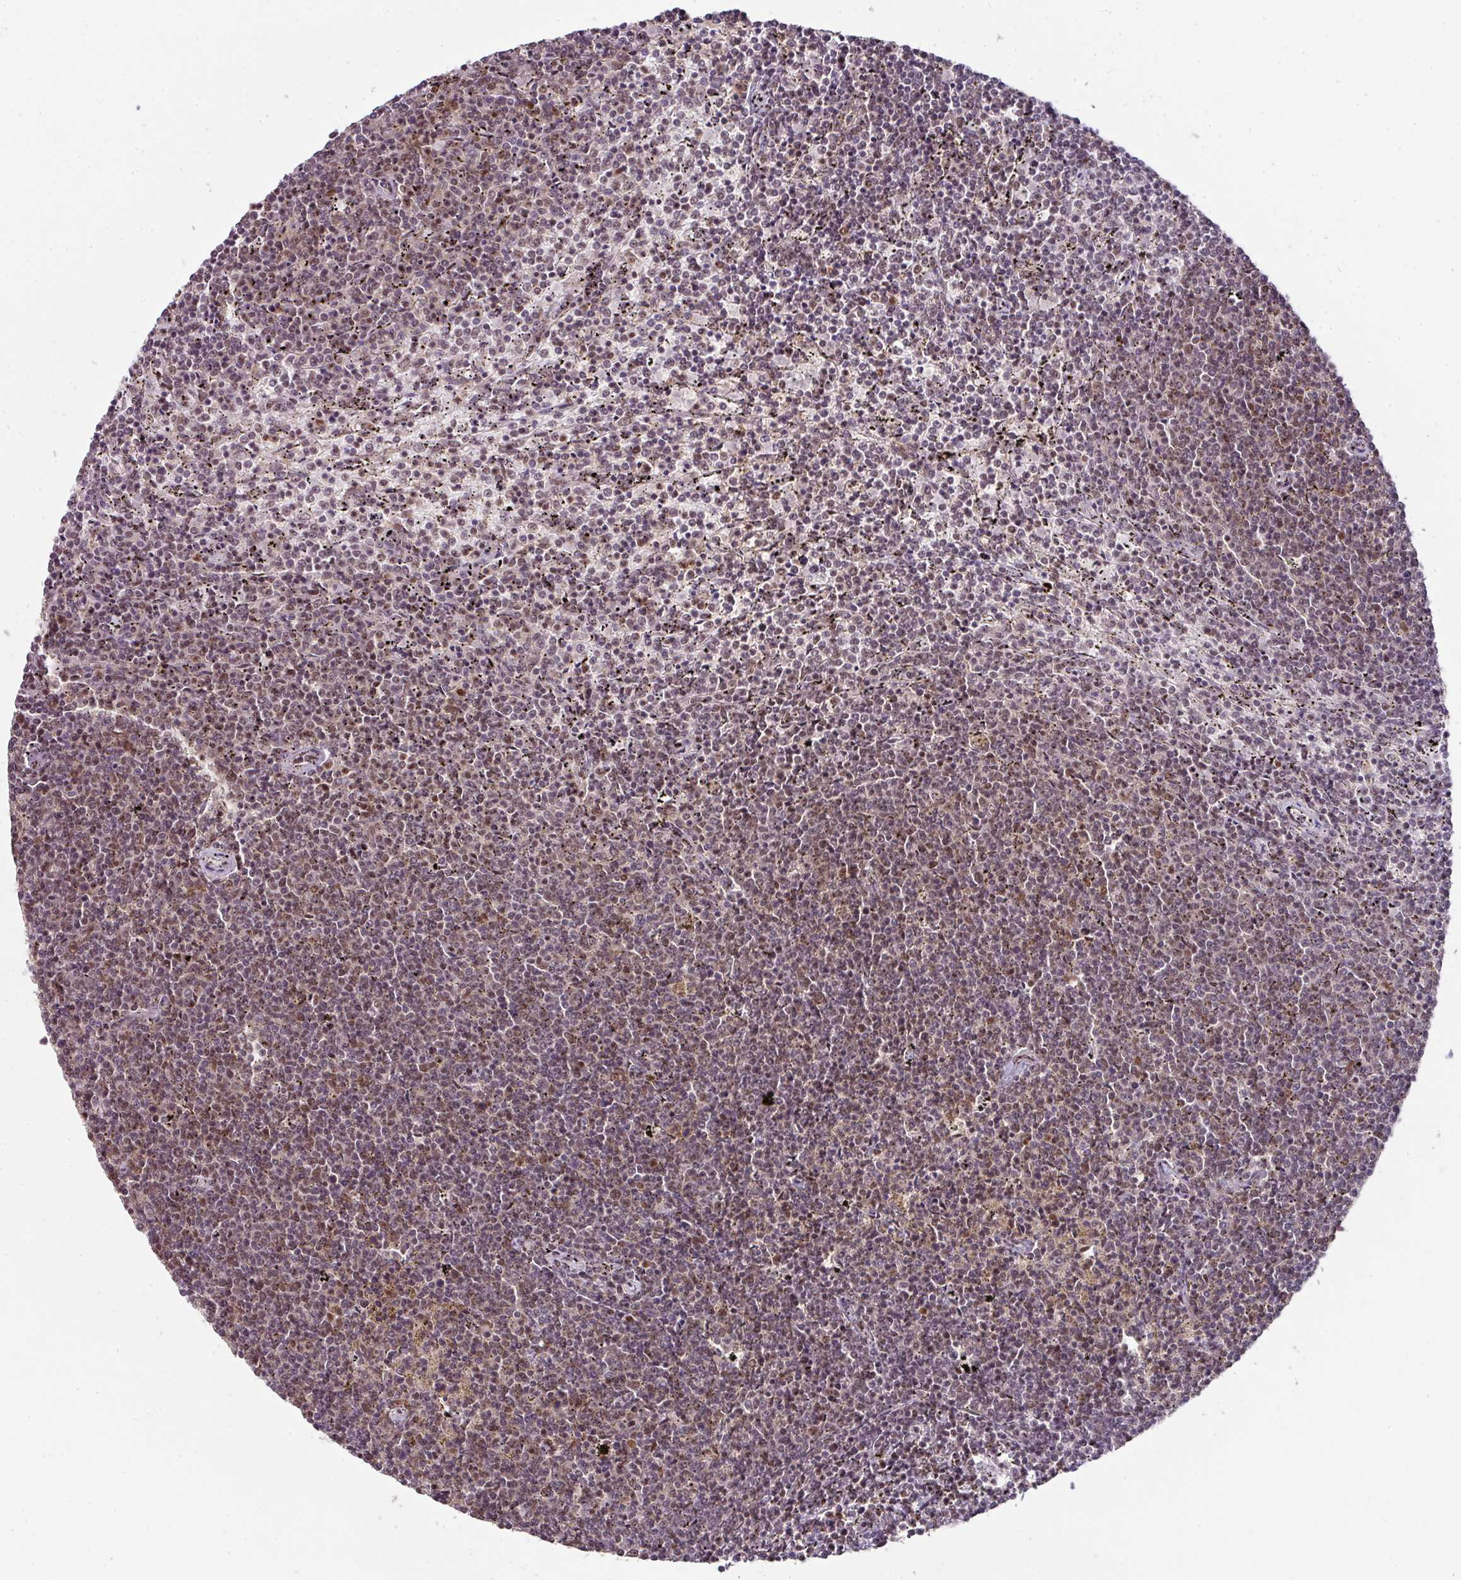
{"staining": {"intensity": "weak", "quantity": "25%-75%", "location": "nuclear"}, "tissue": "lymphoma", "cell_type": "Tumor cells", "image_type": "cancer", "snomed": [{"axis": "morphology", "description": "Malignant lymphoma, non-Hodgkin's type, Low grade"}, {"axis": "topography", "description": "Spleen"}], "caption": "Malignant lymphoma, non-Hodgkin's type (low-grade) stained for a protein (brown) displays weak nuclear positive staining in about 25%-75% of tumor cells.", "gene": "RANBP9", "patient": {"sex": "female", "age": 50}}